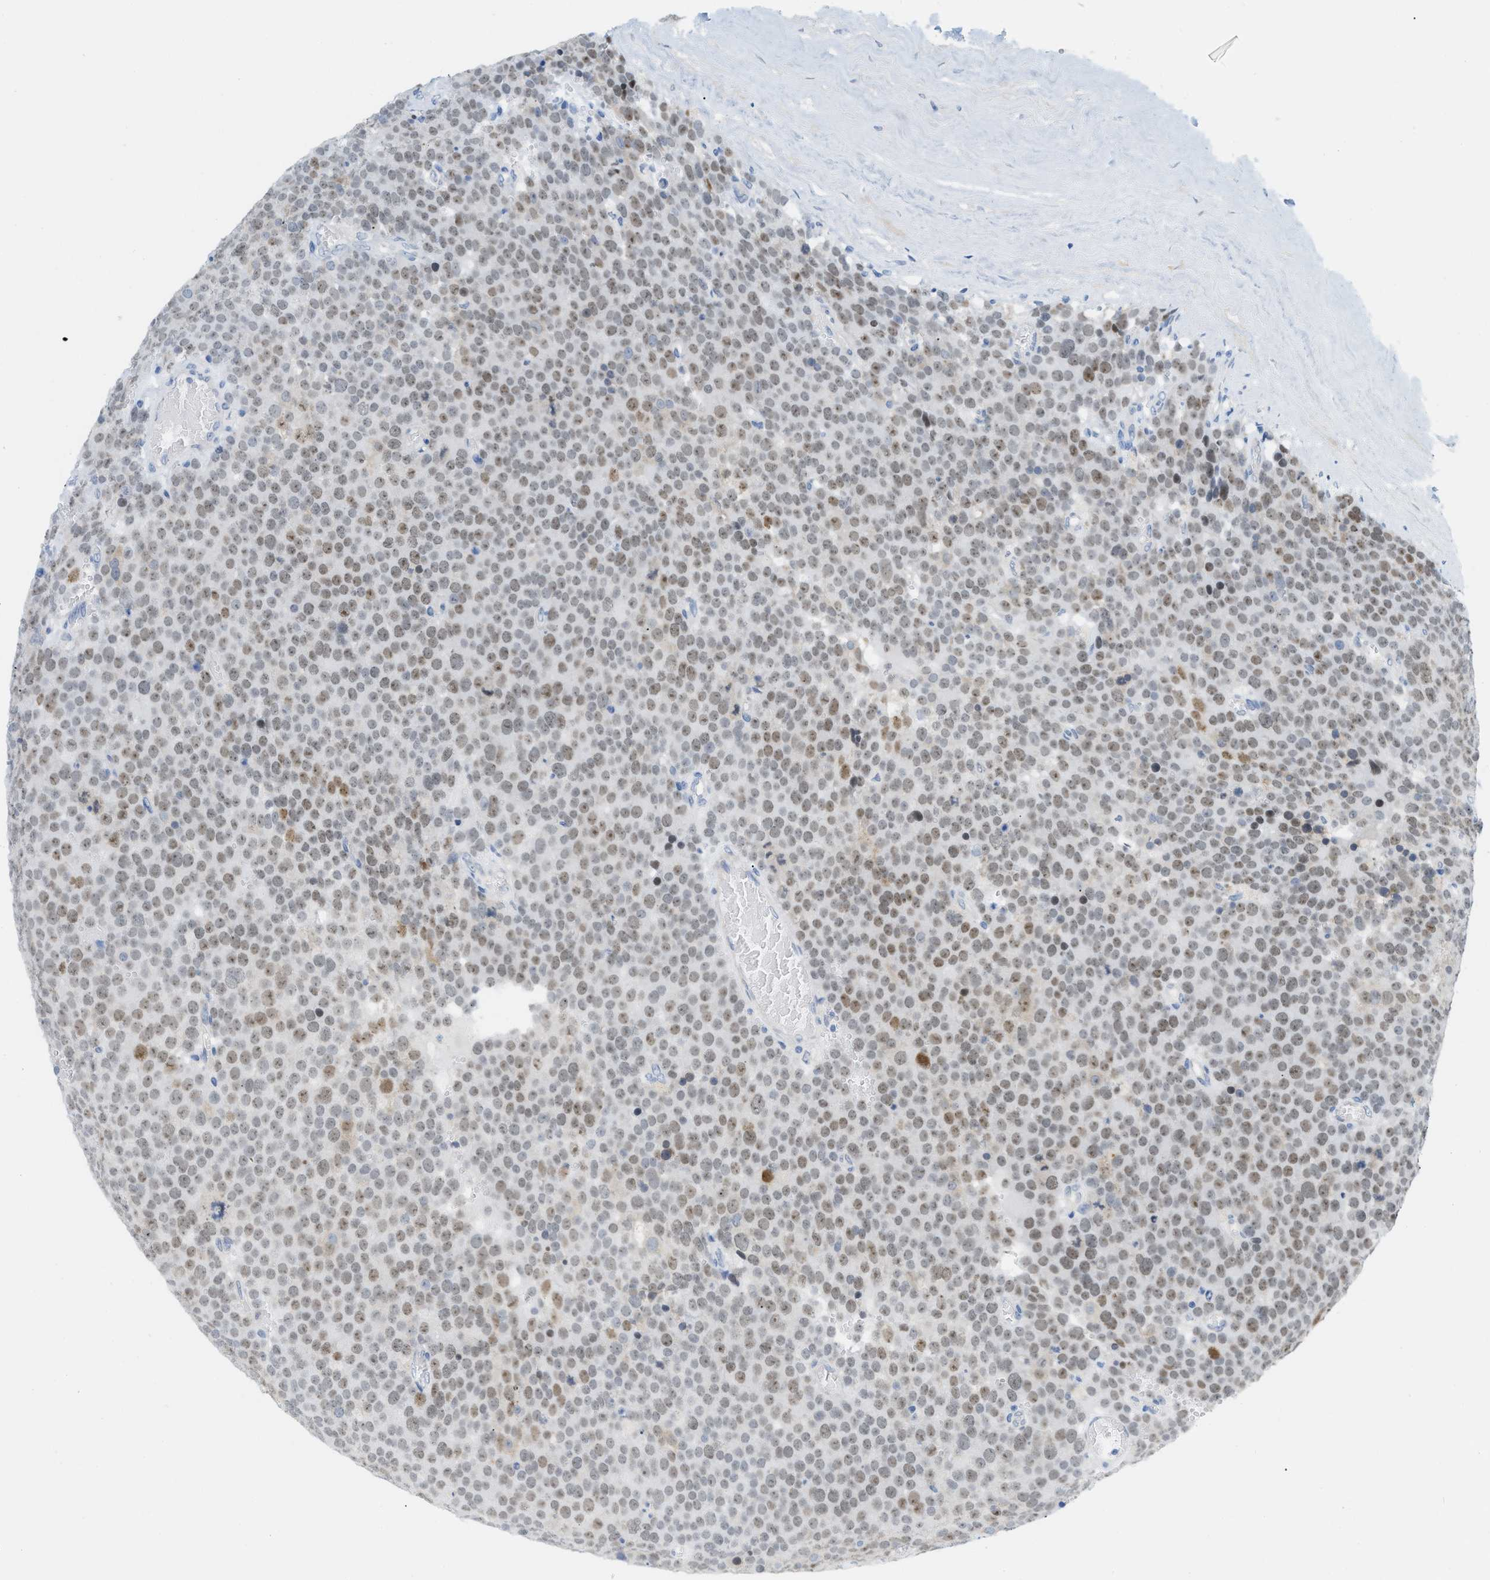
{"staining": {"intensity": "moderate", "quantity": "25%-75%", "location": "nuclear"}, "tissue": "testis cancer", "cell_type": "Tumor cells", "image_type": "cancer", "snomed": [{"axis": "morphology", "description": "Normal tissue, NOS"}, {"axis": "morphology", "description": "Seminoma, NOS"}, {"axis": "topography", "description": "Testis"}], "caption": "Tumor cells exhibit moderate nuclear positivity in about 25%-75% of cells in seminoma (testis).", "gene": "HLTF", "patient": {"sex": "male", "age": 71}}